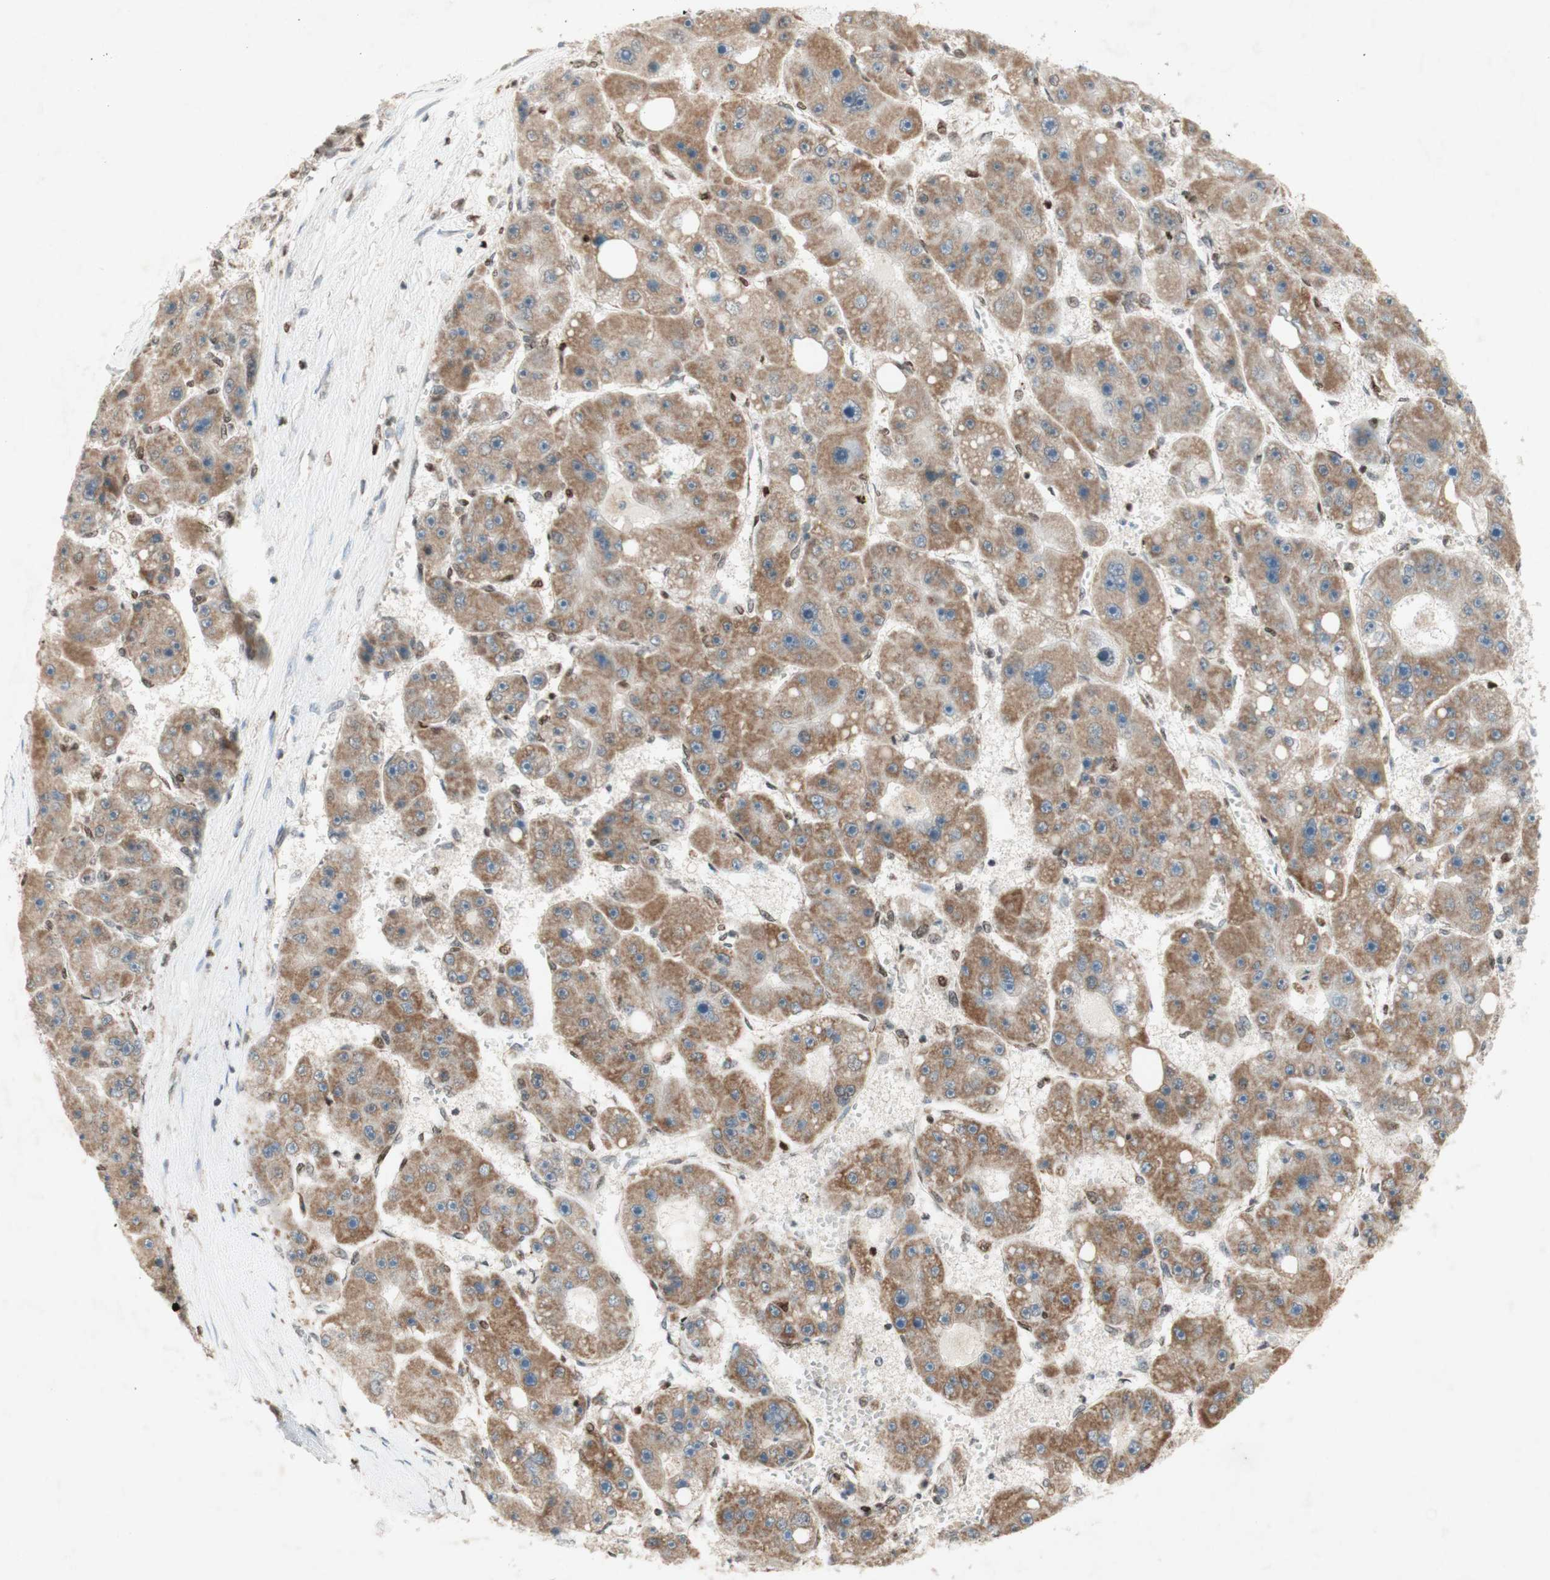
{"staining": {"intensity": "moderate", "quantity": "25%-75%", "location": "cytoplasmic/membranous"}, "tissue": "liver cancer", "cell_type": "Tumor cells", "image_type": "cancer", "snomed": [{"axis": "morphology", "description": "Carcinoma, Hepatocellular, NOS"}, {"axis": "topography", "description": "Liver"}], "caption": "Immunohistochemistry of human liver hepatocellular carcinoma displays medium levels of moderate cytoplasmic/membranous expression in approximately 25%-75% of tumor cells.", "gene": "DNMT3A", "patient": {"sex": "female", "age": 61}}